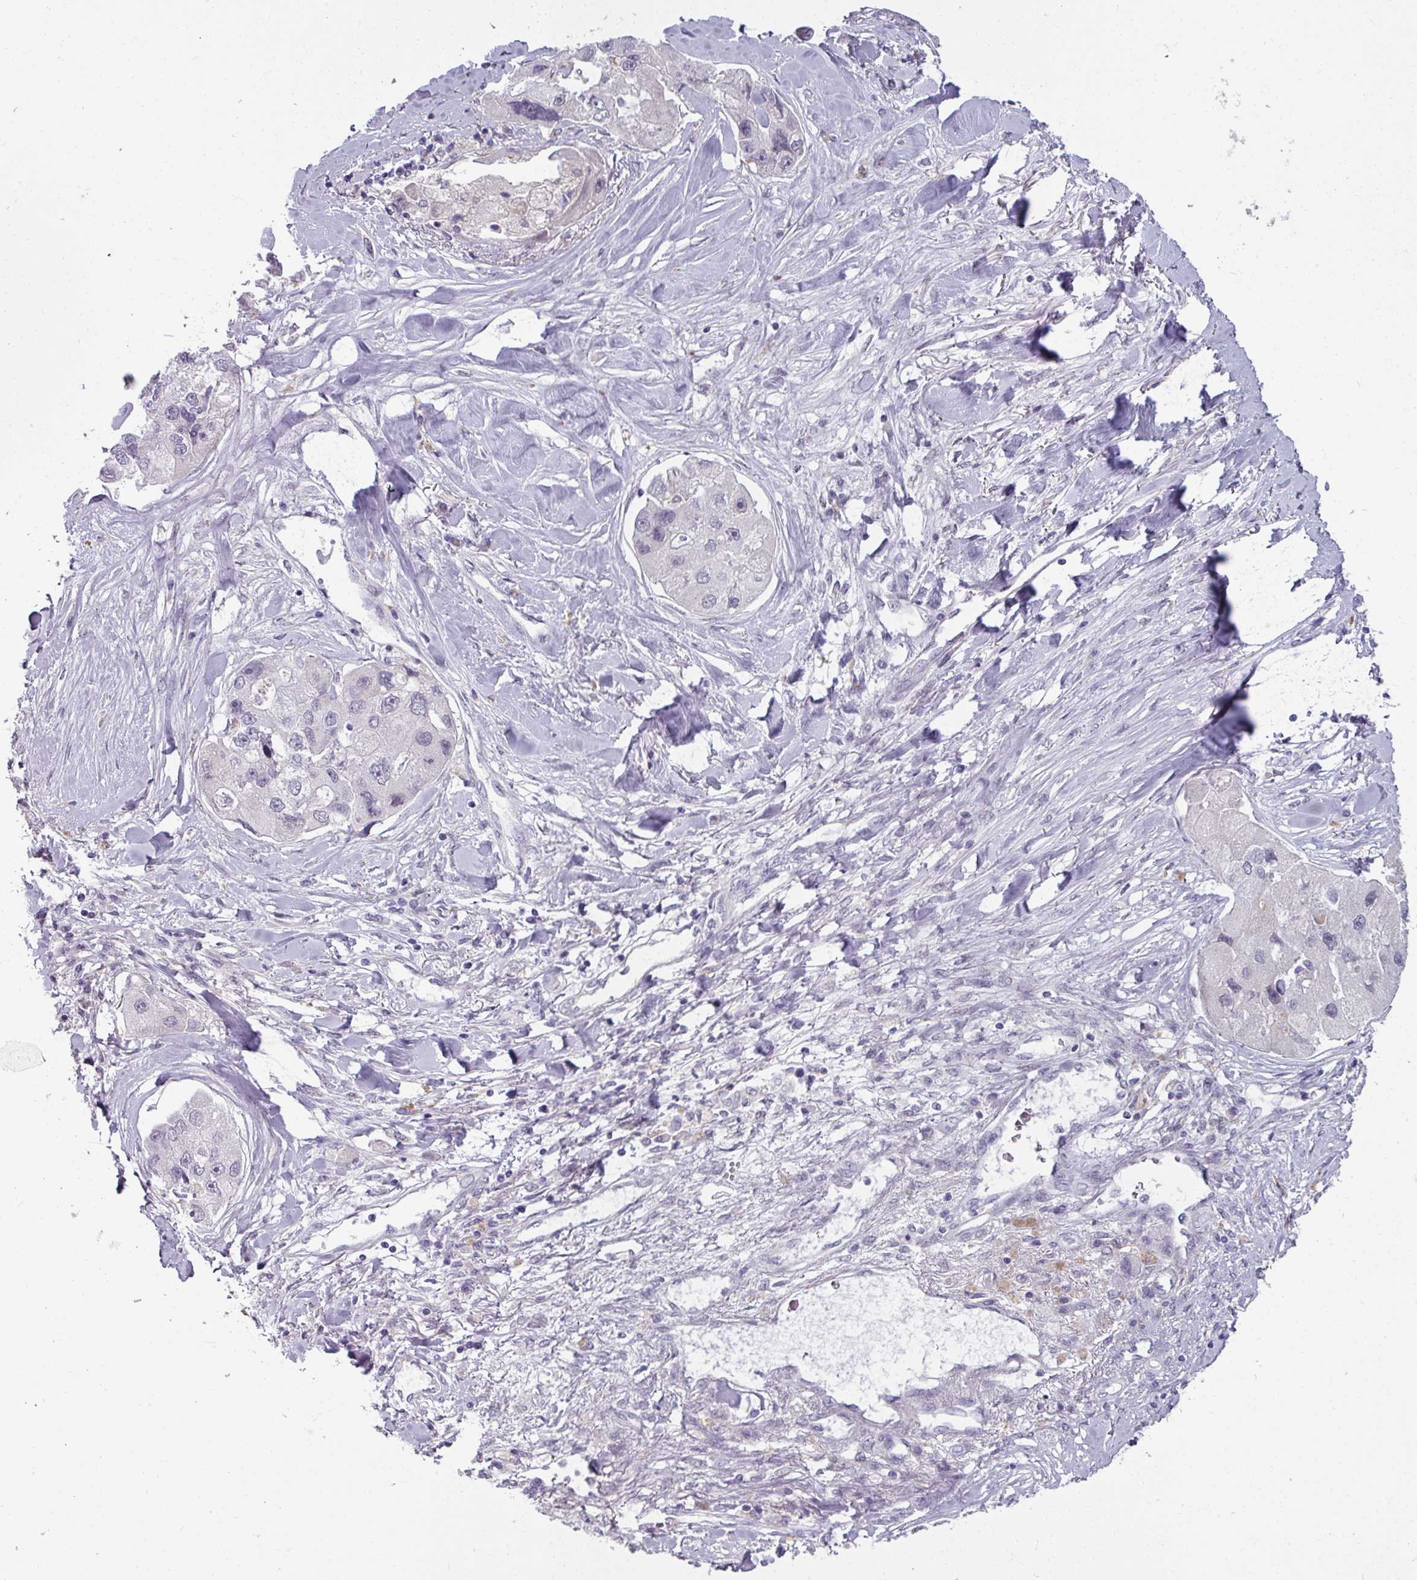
{"staining": {"intensity": "negative", "quantity": "none", "location": "none"}, "tissue": "lung cancer", "cell_type": "Tumor cells", "image_type": "cancer", "snomed": [{"axis": "morphology", "description": "Adenocarcinoma, NOS"}, {"axis": "topography", "description": "Lung"}], "caption": "An immunohistochemistry (IHC) photomicrograph of lung adenocarcinoma is shown. There is no staining in tumor cells of lung adenocarcinoma.", "gene": "UVSSA", "patient": {"sex": "female", "age": 54}}